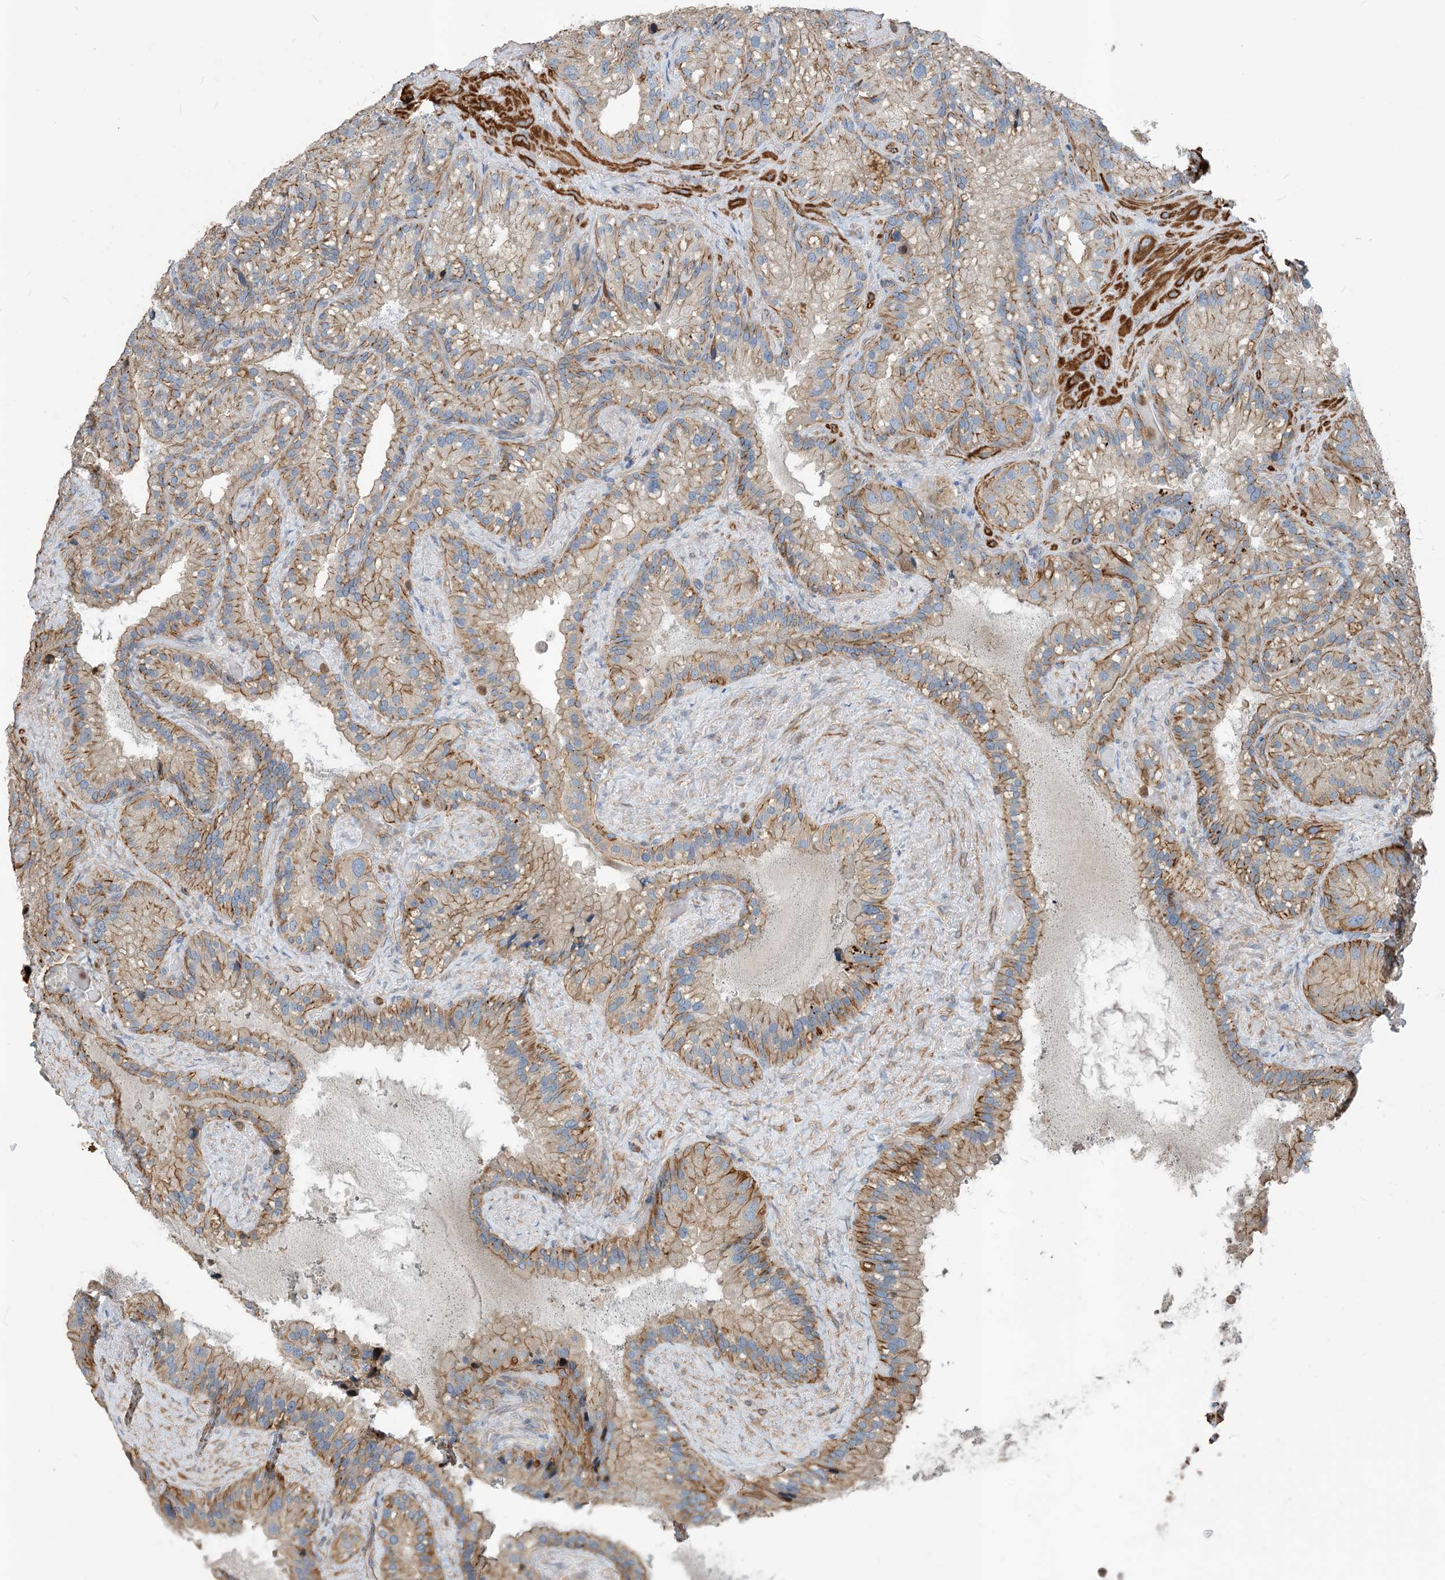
{"staining": {"intensity": "moderate", "quantity": "25%-75%", "location": "cytoplasmic/membranous"}, "tissue": "seminal vesicle", "cell_type": "Glandular cells", "image_type": "normal", "snomed": [{"axis": "morphology", "description": "Normal tissue, NOS"}, {"axis": "topography", "description": "Prostate"}, {"axis": "topography", "description": "Seminal veicle"}], "caption": "High-power microscopy captured an immunohistochemistry (IHC) histopathology image of normal seminal vesicle, revealing moderate cytoplasmic/membranous positivity in about 25%-75% of glandular cells. (DAB (3,3'-diaminobenzidine) IHC with brightfield microscopy, high magnification).", "gene": "PARVG", "patient": {"sex": "male", "age": 68}}